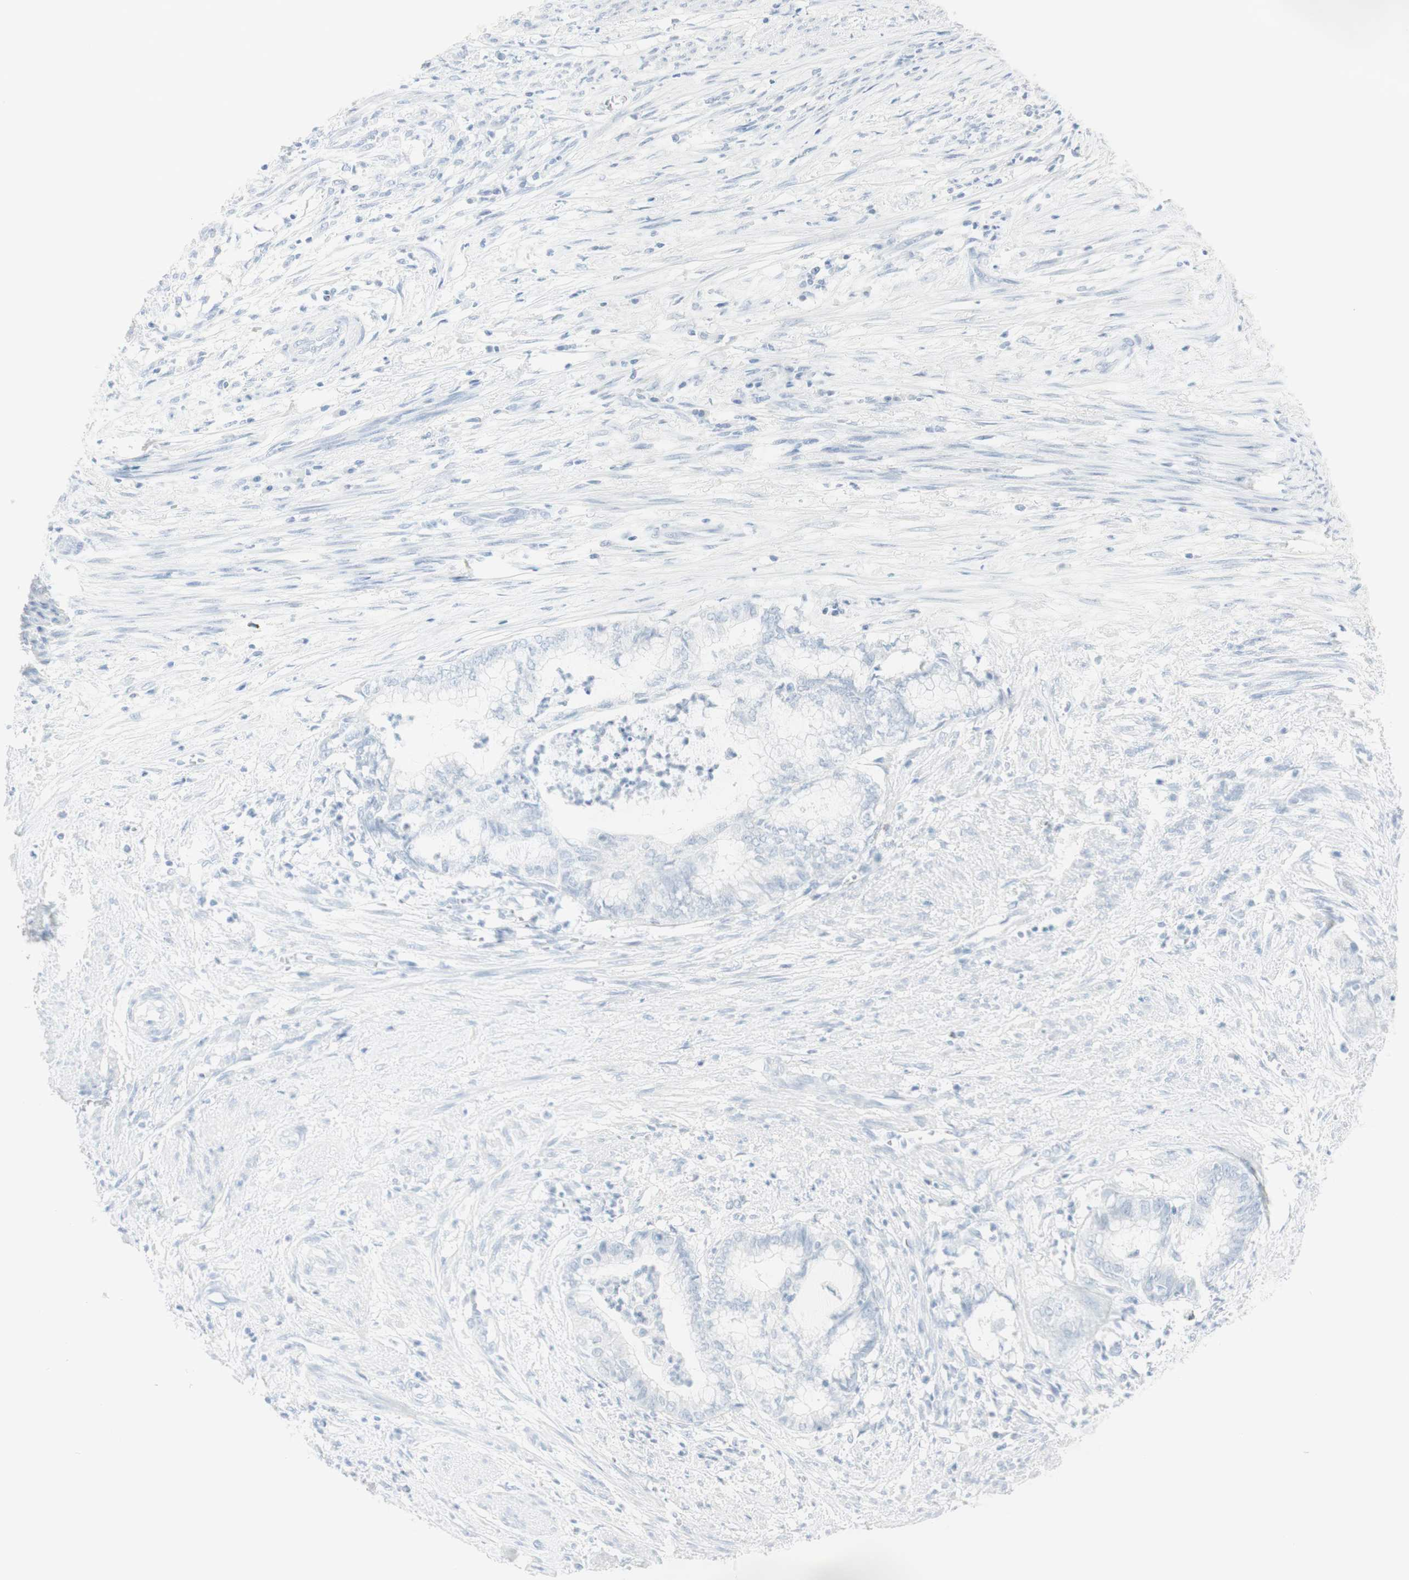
{"staining": {"intensity": "negative", "quantity": "none", "location": "none"}, "tissue": "endometrial cancer", "cell_type": "Tumor cells", "image_type": "cancer", "snomed": [{"axis": "morphology", "description": "Necrosis, NOS"}, {"axis": "morphology", "description": "Adenocarcinoma, NOS"}, {"axis": "topography", "description": "Endometrium"}], "caption": "Photomicrograph shows no significant protein positivity in tumor cells of endometrial cancer.", "gene": "NAPSA", "patient": {"sex": "female", "age": 79}}